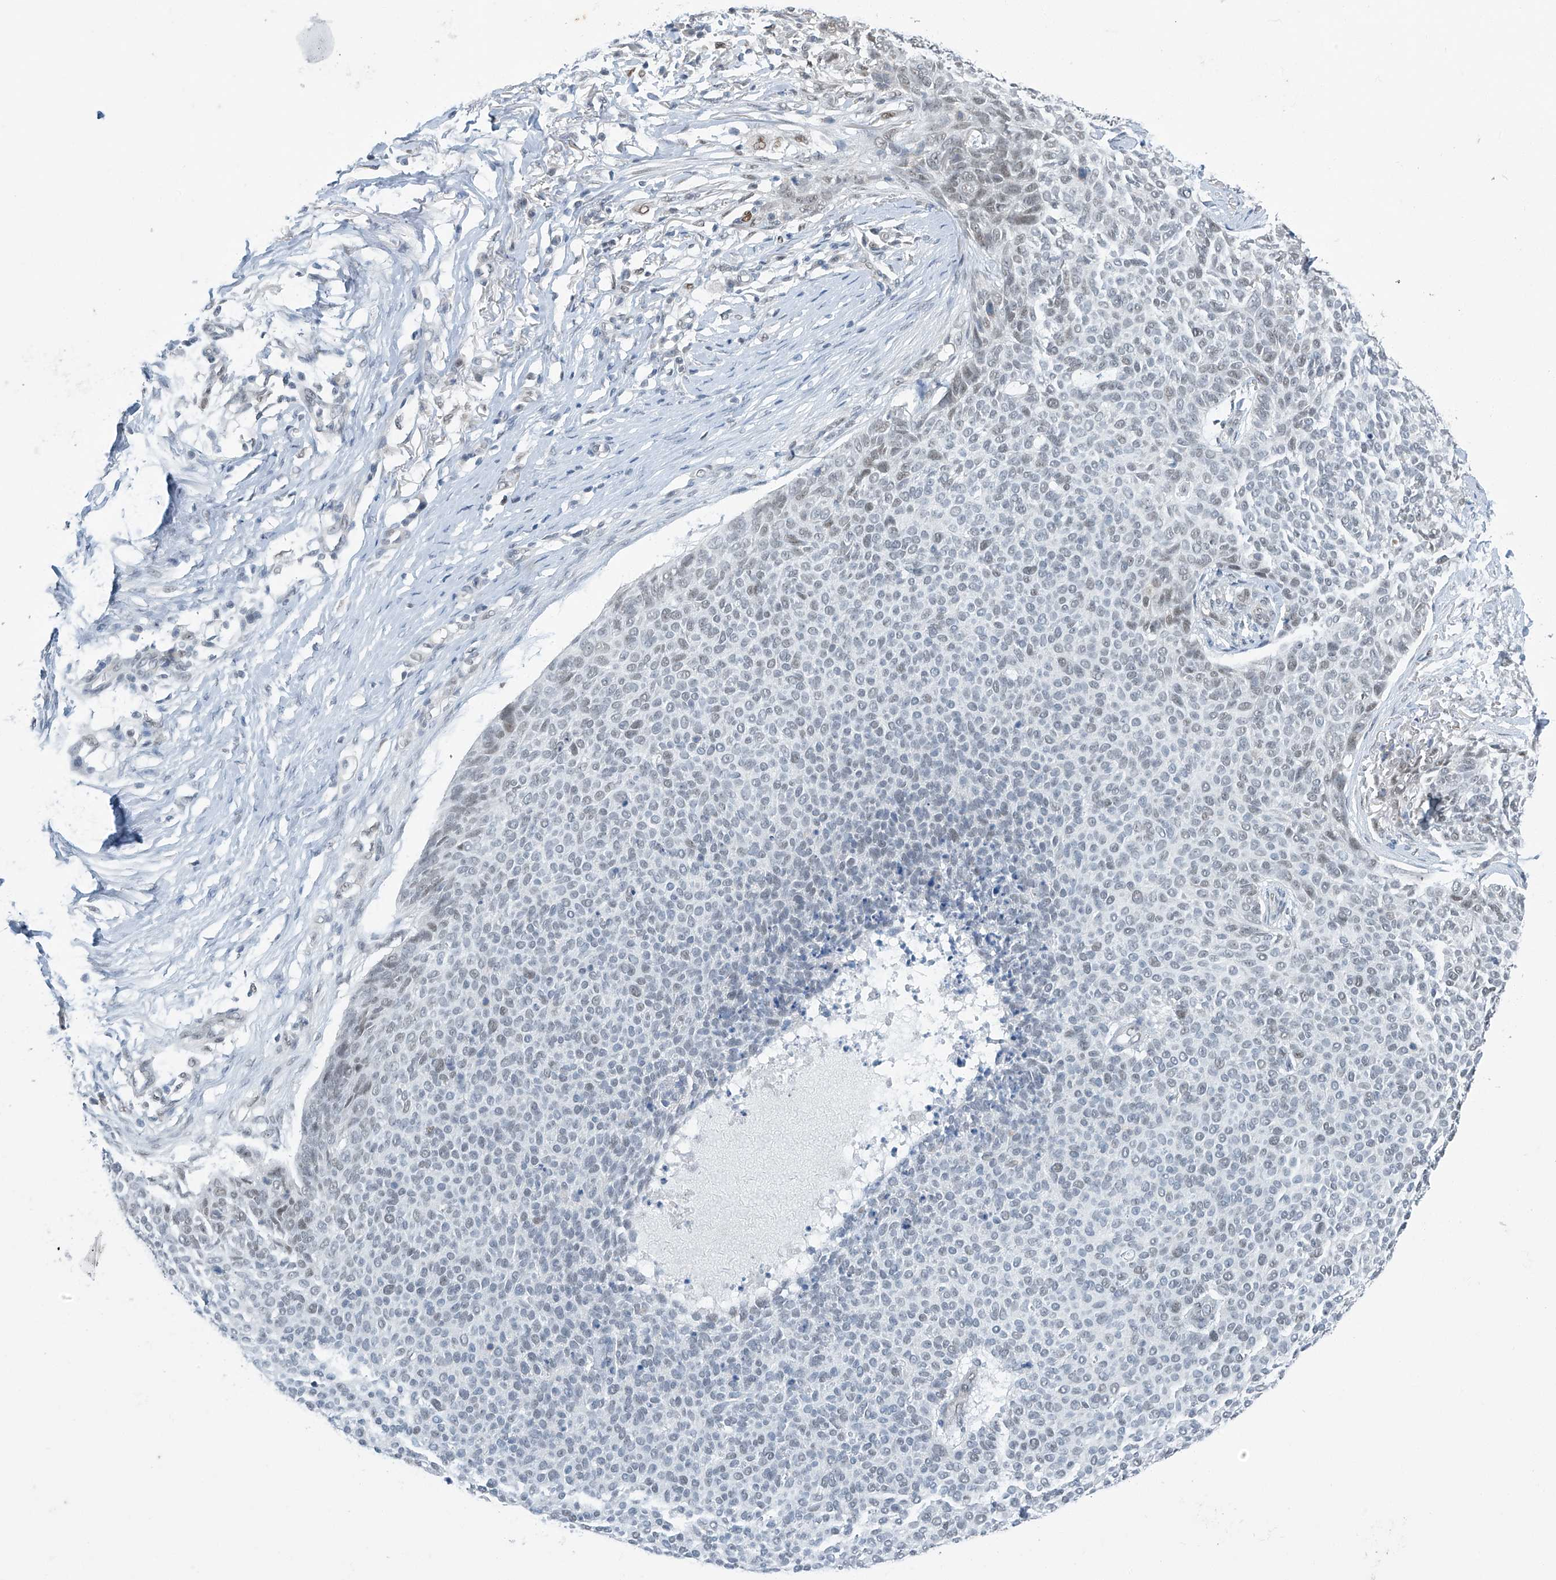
{"staining": {"intensity": "weak", "quantity": "<25%", "location": "nuclear"}, "tissue": "skin cancer", "cell_type": "Tumor cells", "image_type": "cancer", "snomed": [{"axis": "morphology", "description": "Normal tissue, NOS"}, {"axis": "morphology", "description": "Basal cell carcinoma"}, {"axis": "topography", "description": "Skin"}], "caption": "An immunohistochemistry (IHC) micrograph of basal cell carcinoma (skin) is shown. There is no staining in tumor cells of basal cell carcinoma (skin).", "gene": "TAF8", "patient": {"sex": "male", "age": 50}}